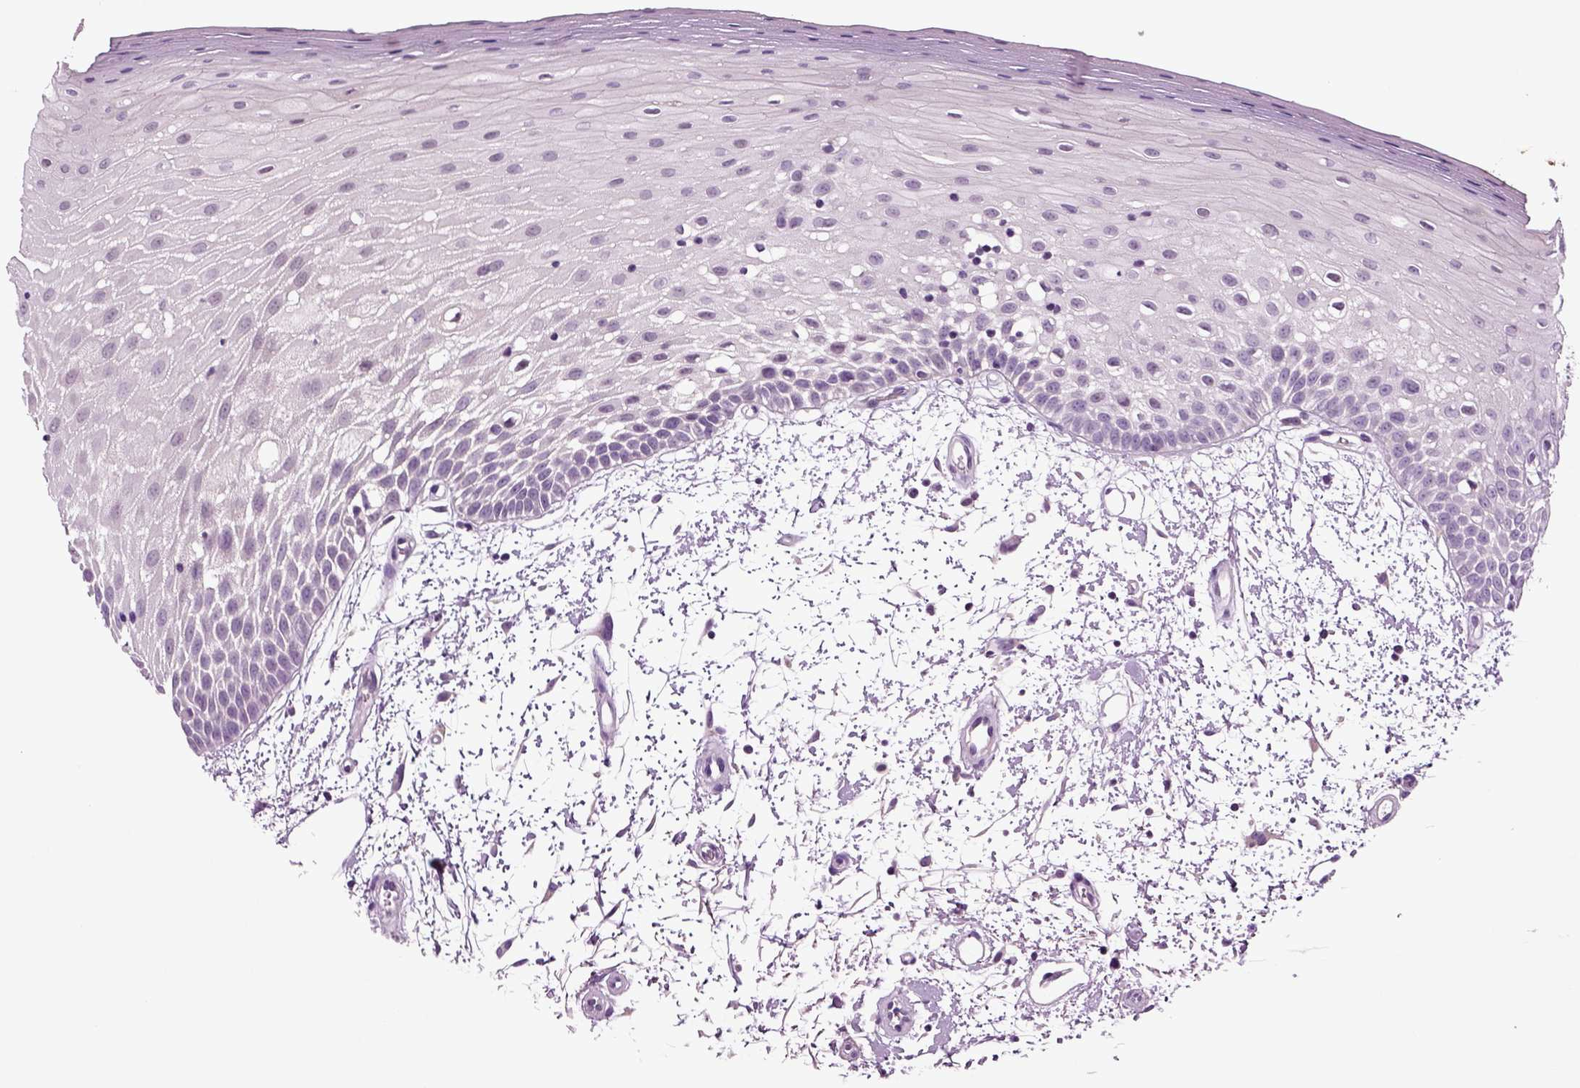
{"staining": {"intensity": "negative", "quantity": "none", "location": "none"}, "tissue": "oral mucosa", "cell_type": "Squamous epithelial cells", "image_type": "normal", "snomed": [{"axis": "morphology", "description": "Normal tissue, NOS"}, {"axis": "morphology", "description": "Squamous cell carcinoma, NOS"}, {"axis": "topography", "description": "Oral tissue"}, {"axis": "topography", "description": "Head-Neck"}], "caption": "DAB (3,3'-diaminobenzidine) immunohistochemical staining of benign oral mucosa reveals no significant staining in squamous epithelial cells. The staining is performed using DAB (3,3'-diaminobenzidine) brown chromogen with nuclei counter-stained in using hematoxylin.", "gene": "FGF11", "patient": {"sex": "female", "age": 75}}